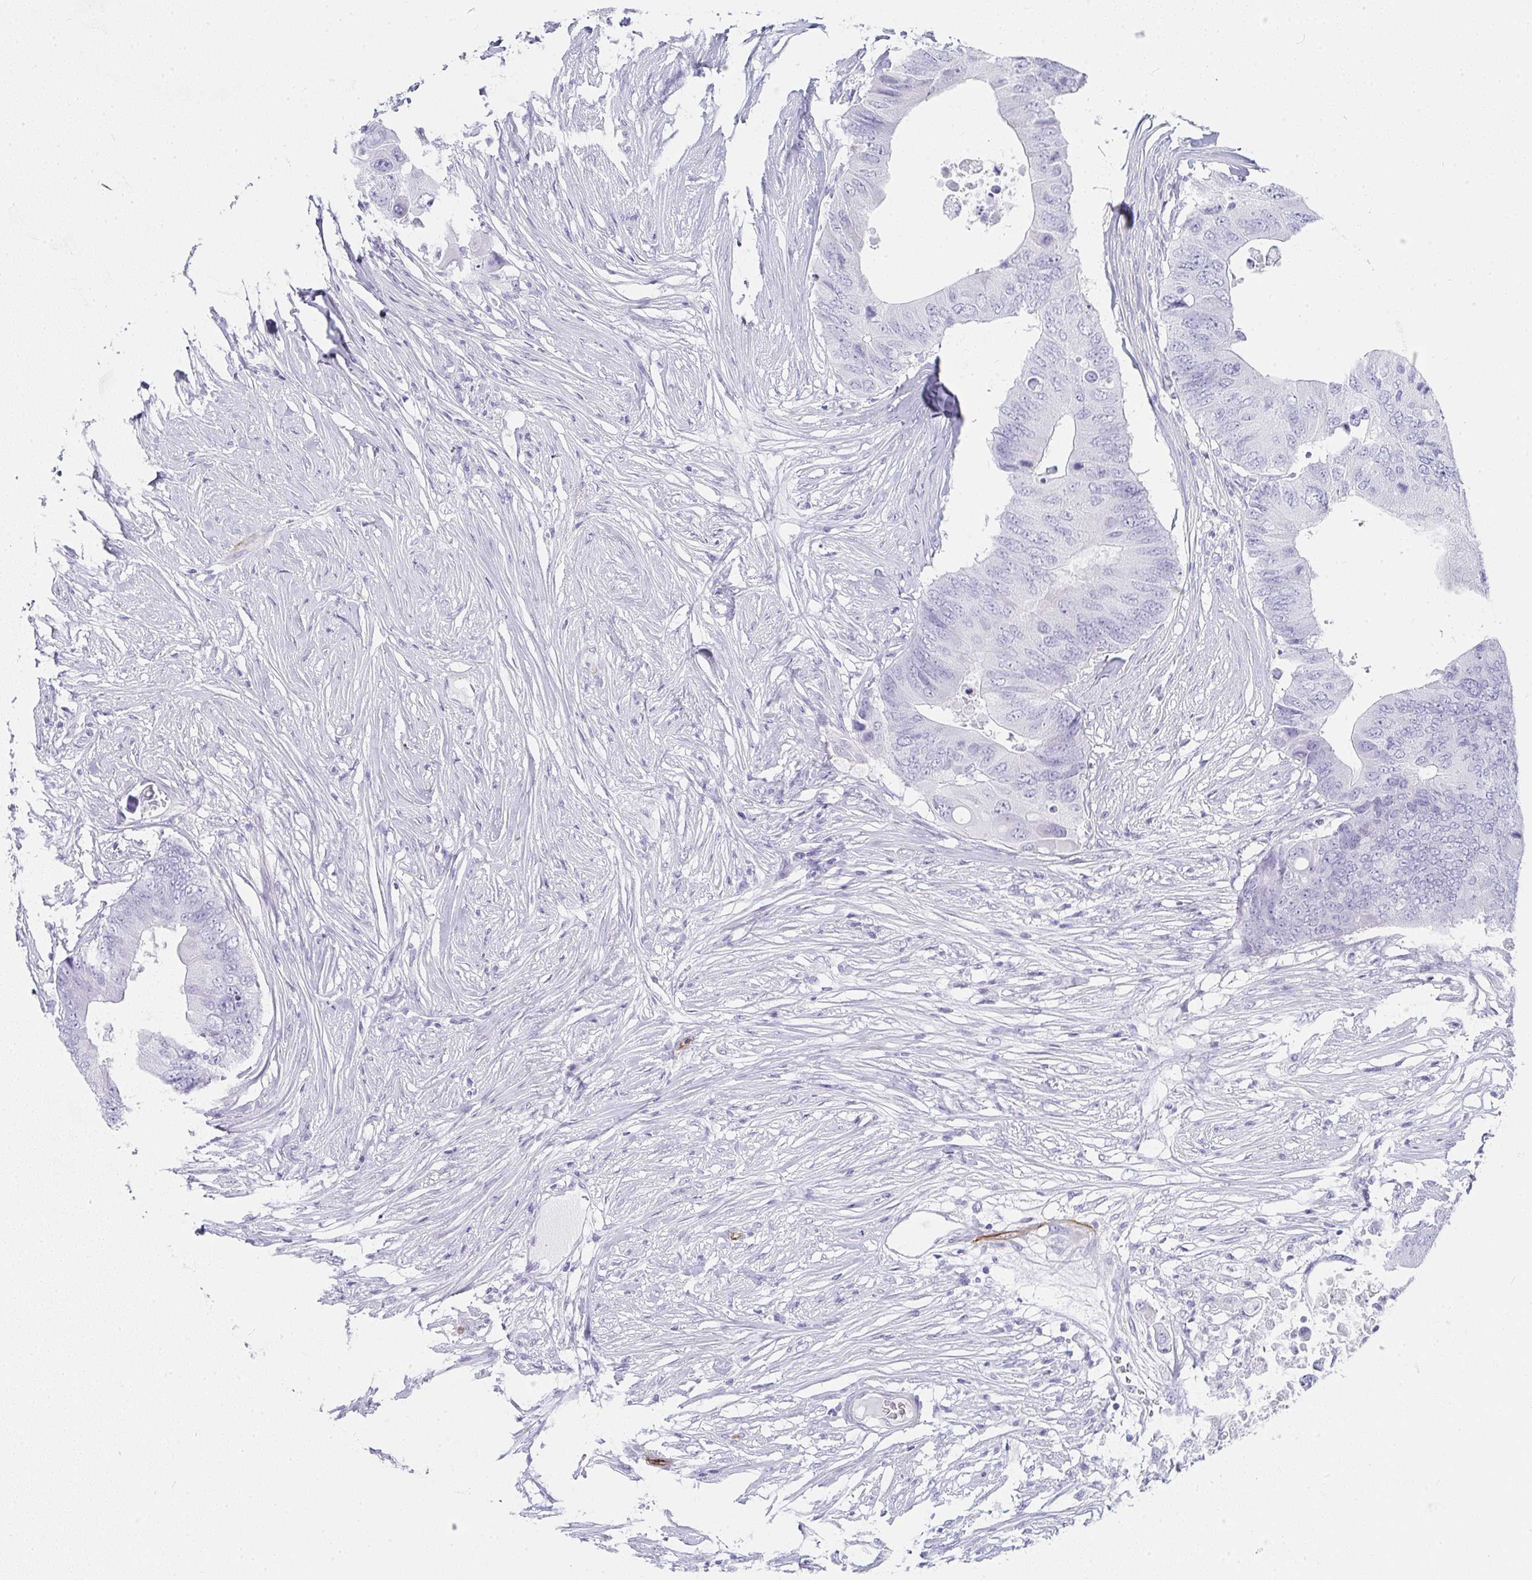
{"staining": {"intensity": "negative", "quantity": "none", "location": "none"}, "tissue": "colorectal cancer", "cell_type": "Tumor cells", "image_type": "cancer", "snomed": [{"axis": "morphology", "description": "Adenocarcinoma, NOS"}, {"axis": "topography", "description": "Colon"}], "caption": "Micrograph shows no significant protein staining in tumor cells of colorectal cancer.", "gene": "PRND", "patient": {"sex": "male", "age": 71}}